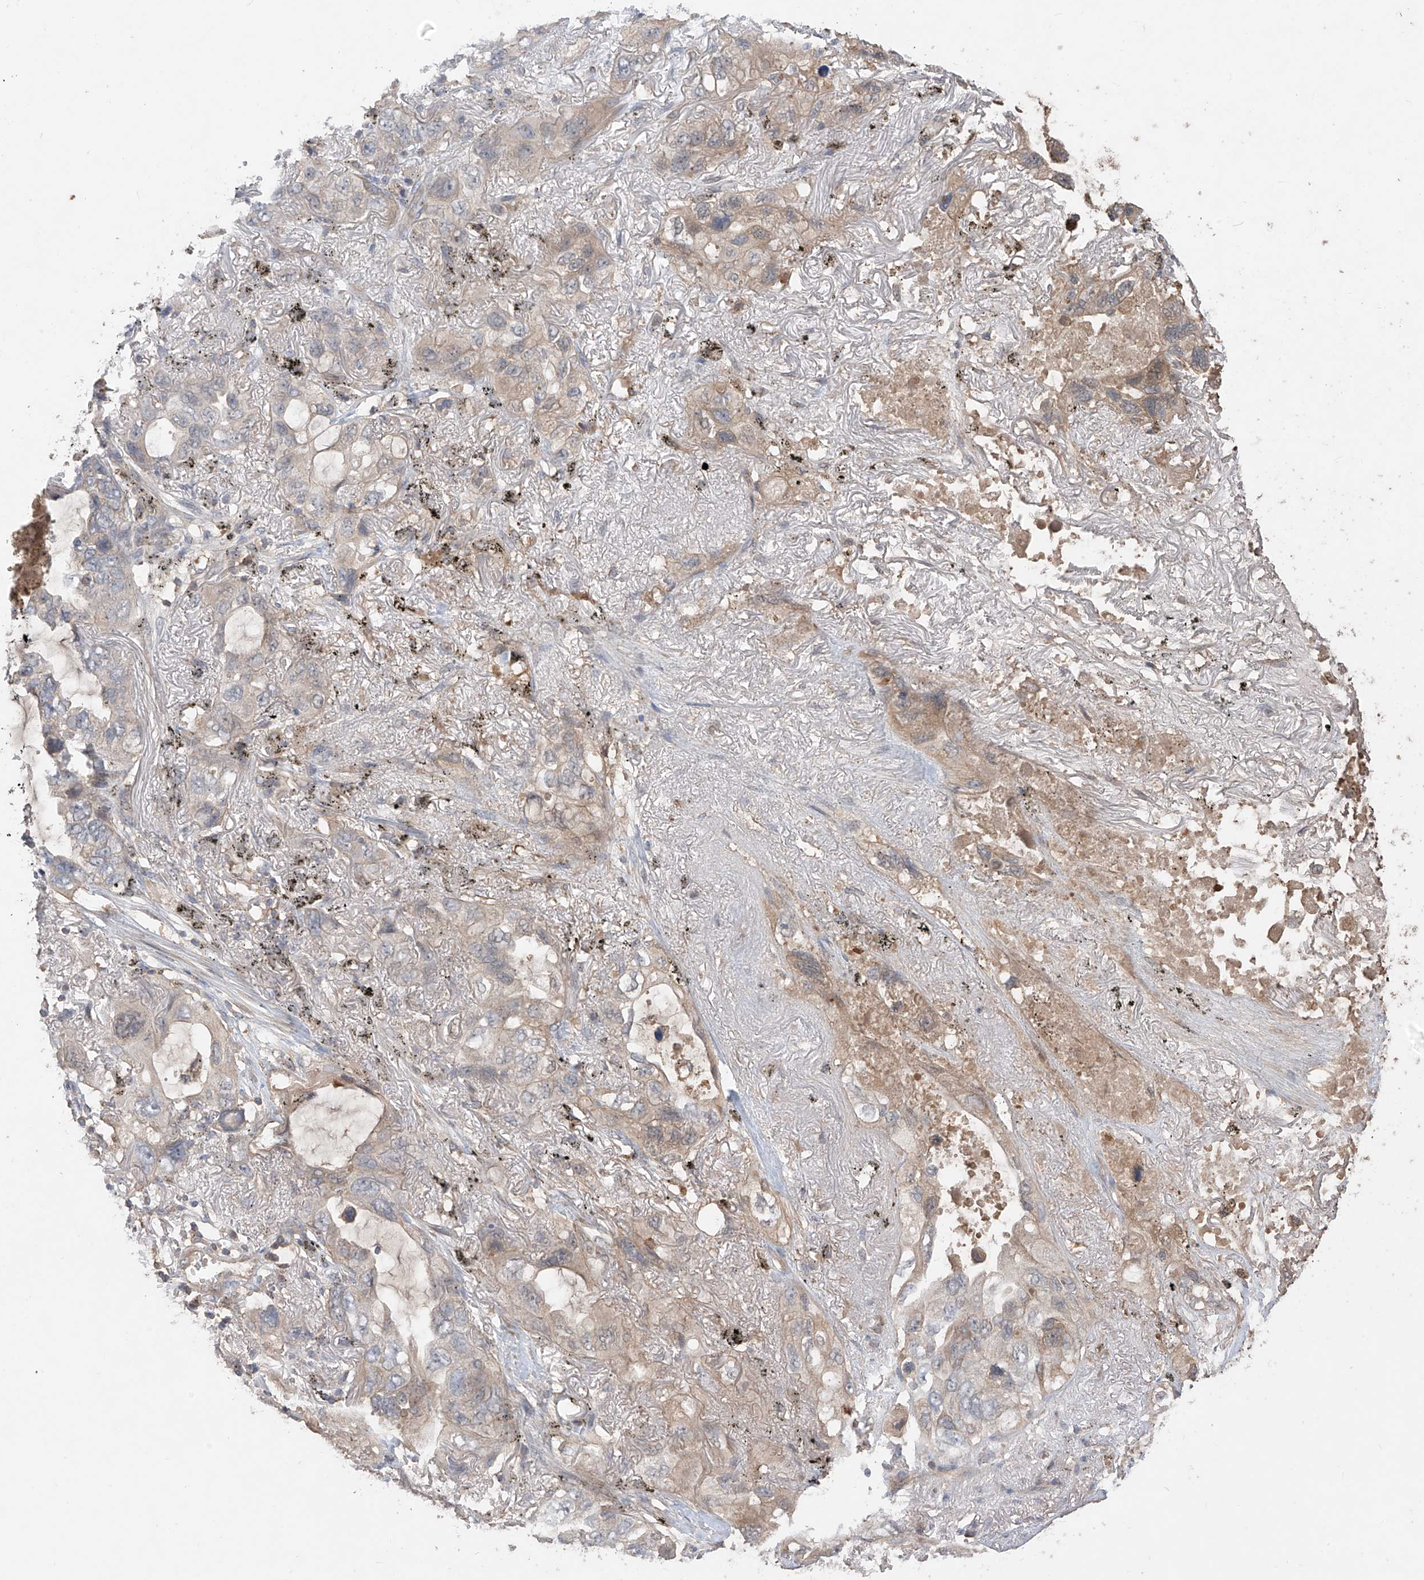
{"staining": {"intensity": "moderate", "quantity": "25%-75%", "location": "cytoplasmic/membranous"}, "tissue": "lung cancer", "cell_type": "Tumor cells", "image_type": "cancer", "snomed": [{"axis": "morphology", "description": "Squamous cell carcinoma, NOS"}, {"axis": "topography", "description": "Lung"}], "caption": "Protein analysis of lung cancer tissue shows moderate cytoplasmic/membranous positivity in approximately 25%-75% of tumor cells.", "gene": "CACNA2D4", "patient": {"sex": "female", "age": 73}}